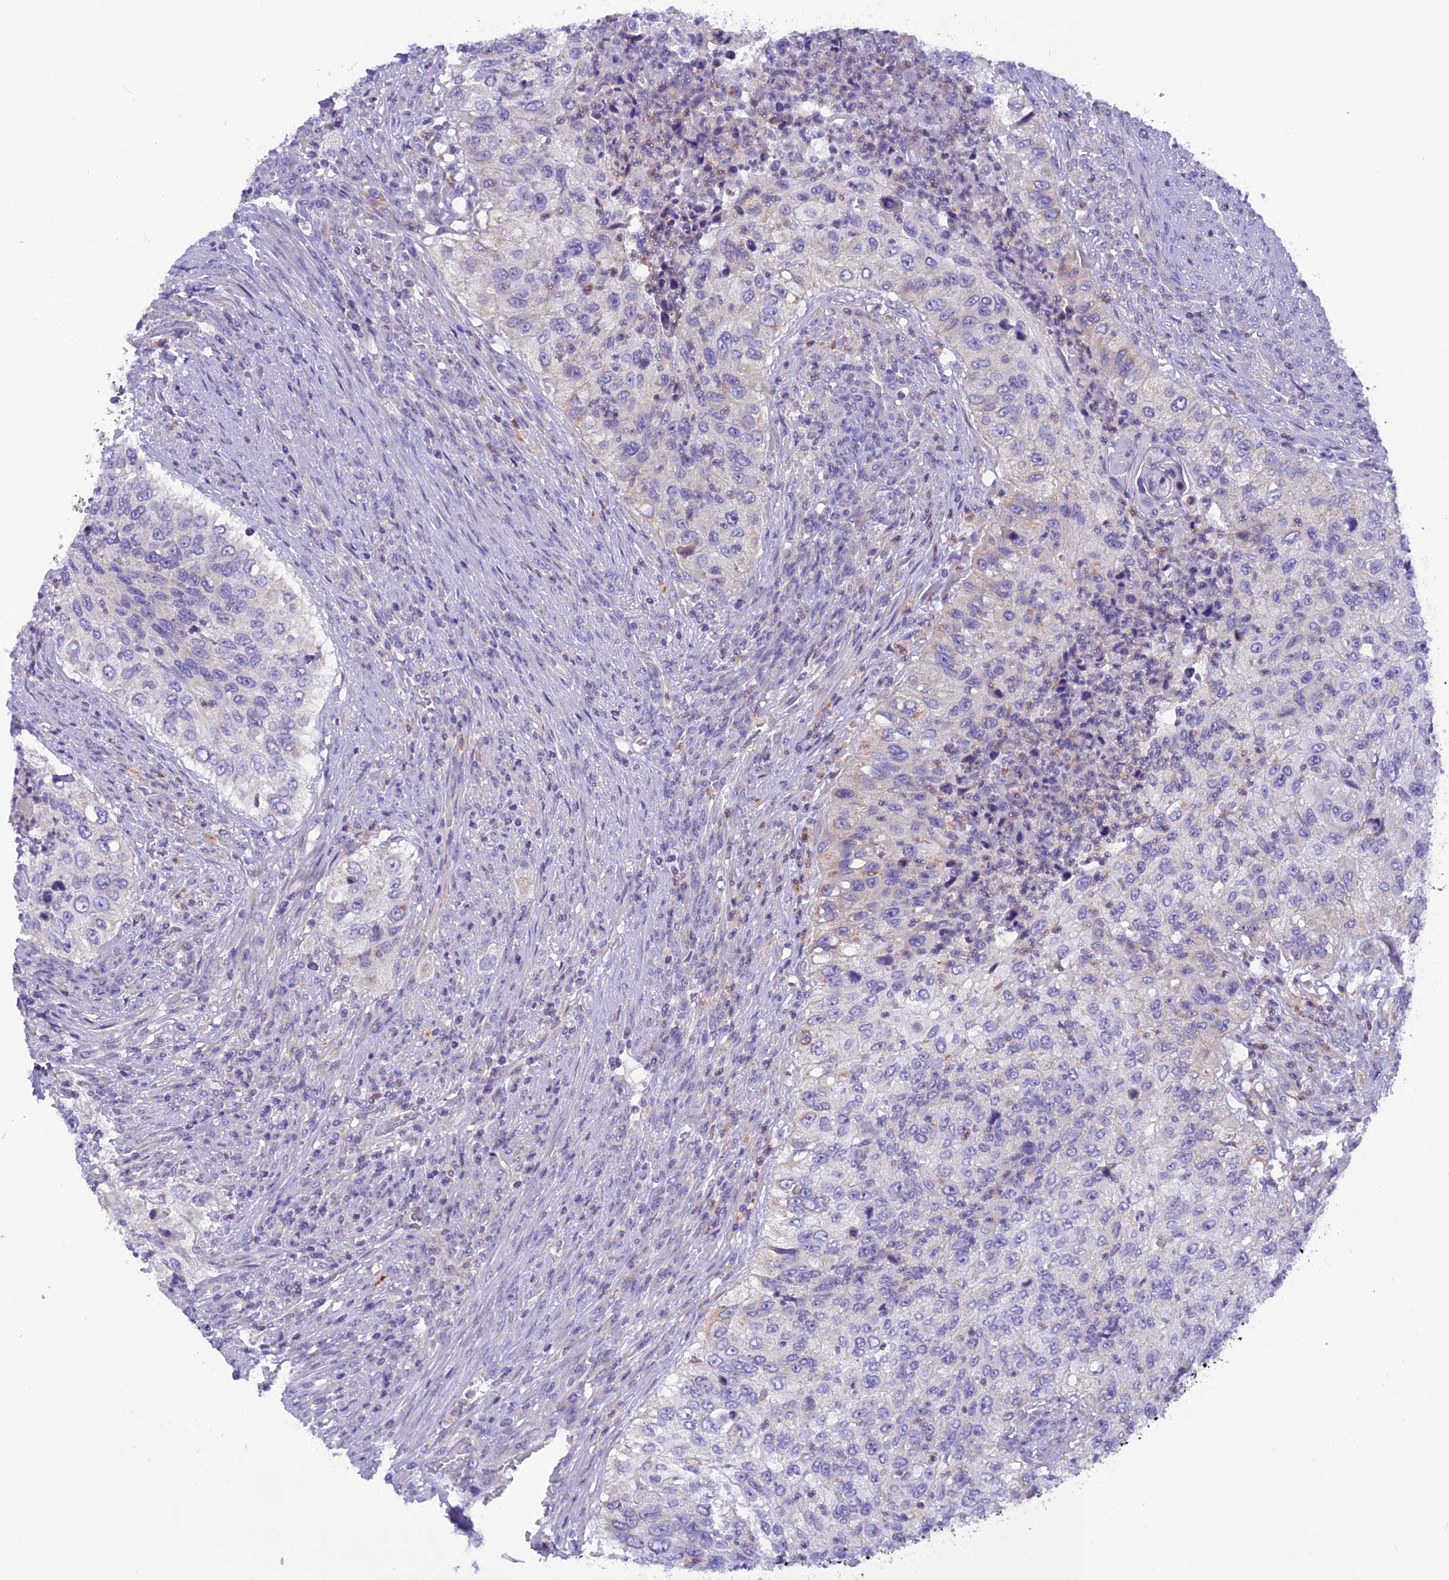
{"staining": {"intensity": "negative", "quantity": "none", "location": "none"}, "tissue": "urothelial cancer", "cell_type": "Tumor cells", "image_type": "cancer", "snomed": [{"axis": "morphology", "description": "Urothelial carcinoma, High grade"}, {"axis": "topography", "description": "Urinary bladder"}], "caption": "Protein analysis of urothelial cancer shows no significant positivity in tumor cells.", "gene": "TRIM3", "patient": {"sex": "female", "age": 60}}